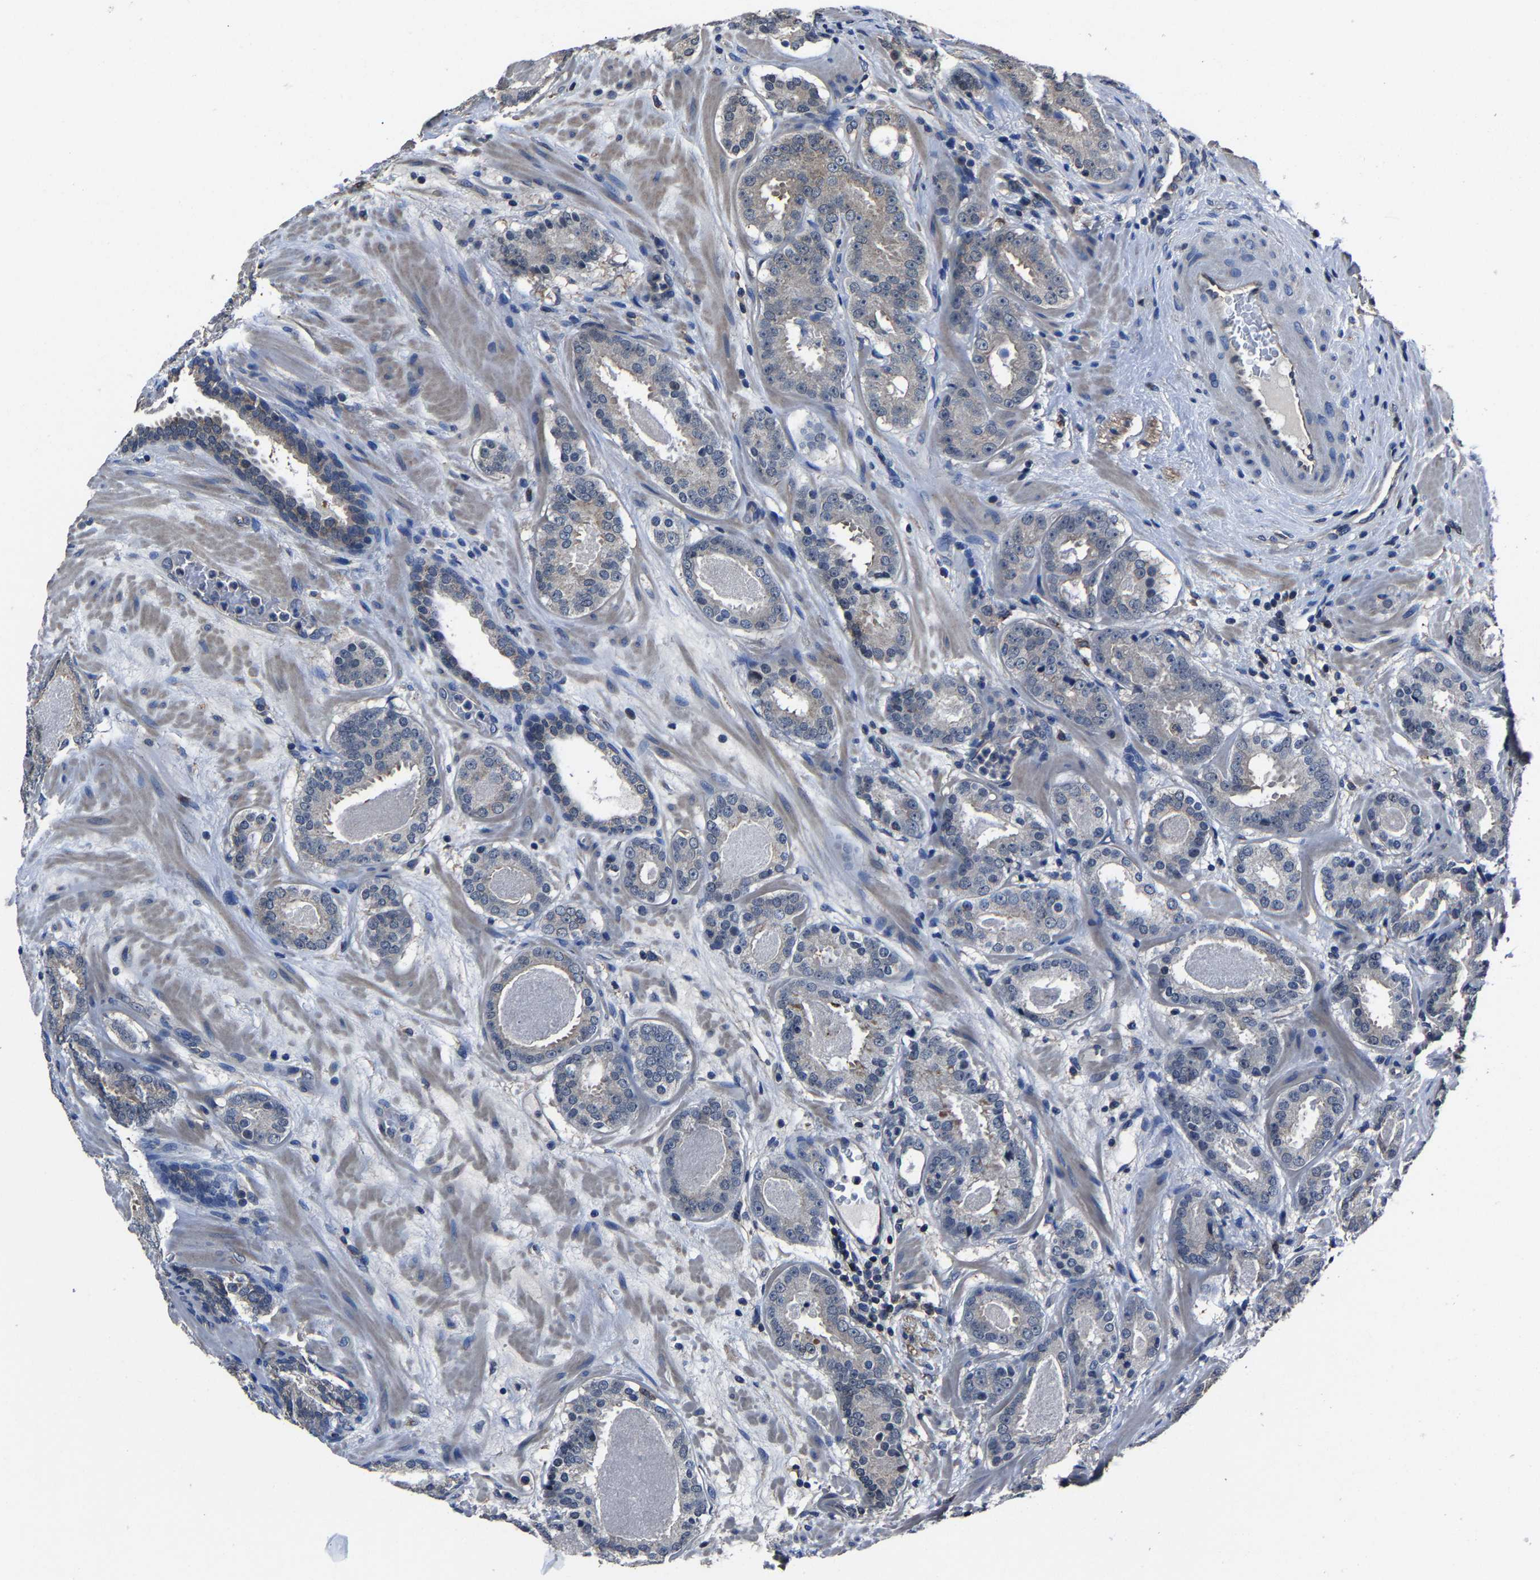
{"staining": {"intensity": "negative", "quantity": "none", "location": "none"}, "tissue": "prostate cancer", "cell_type": "Tumor cells", "image_type": "cancer", "snomed": [{"axis": "morphology", "description": "Adenocarcinoma, Low grade"}, {"axis": "topography", "description": "Prostate"}], "caption": "Micrograph shows no significant protein positivity in tumor cells of prostate cancer.", "gene": "STRBP", "patient": {"sex": "male", "age": 69}}